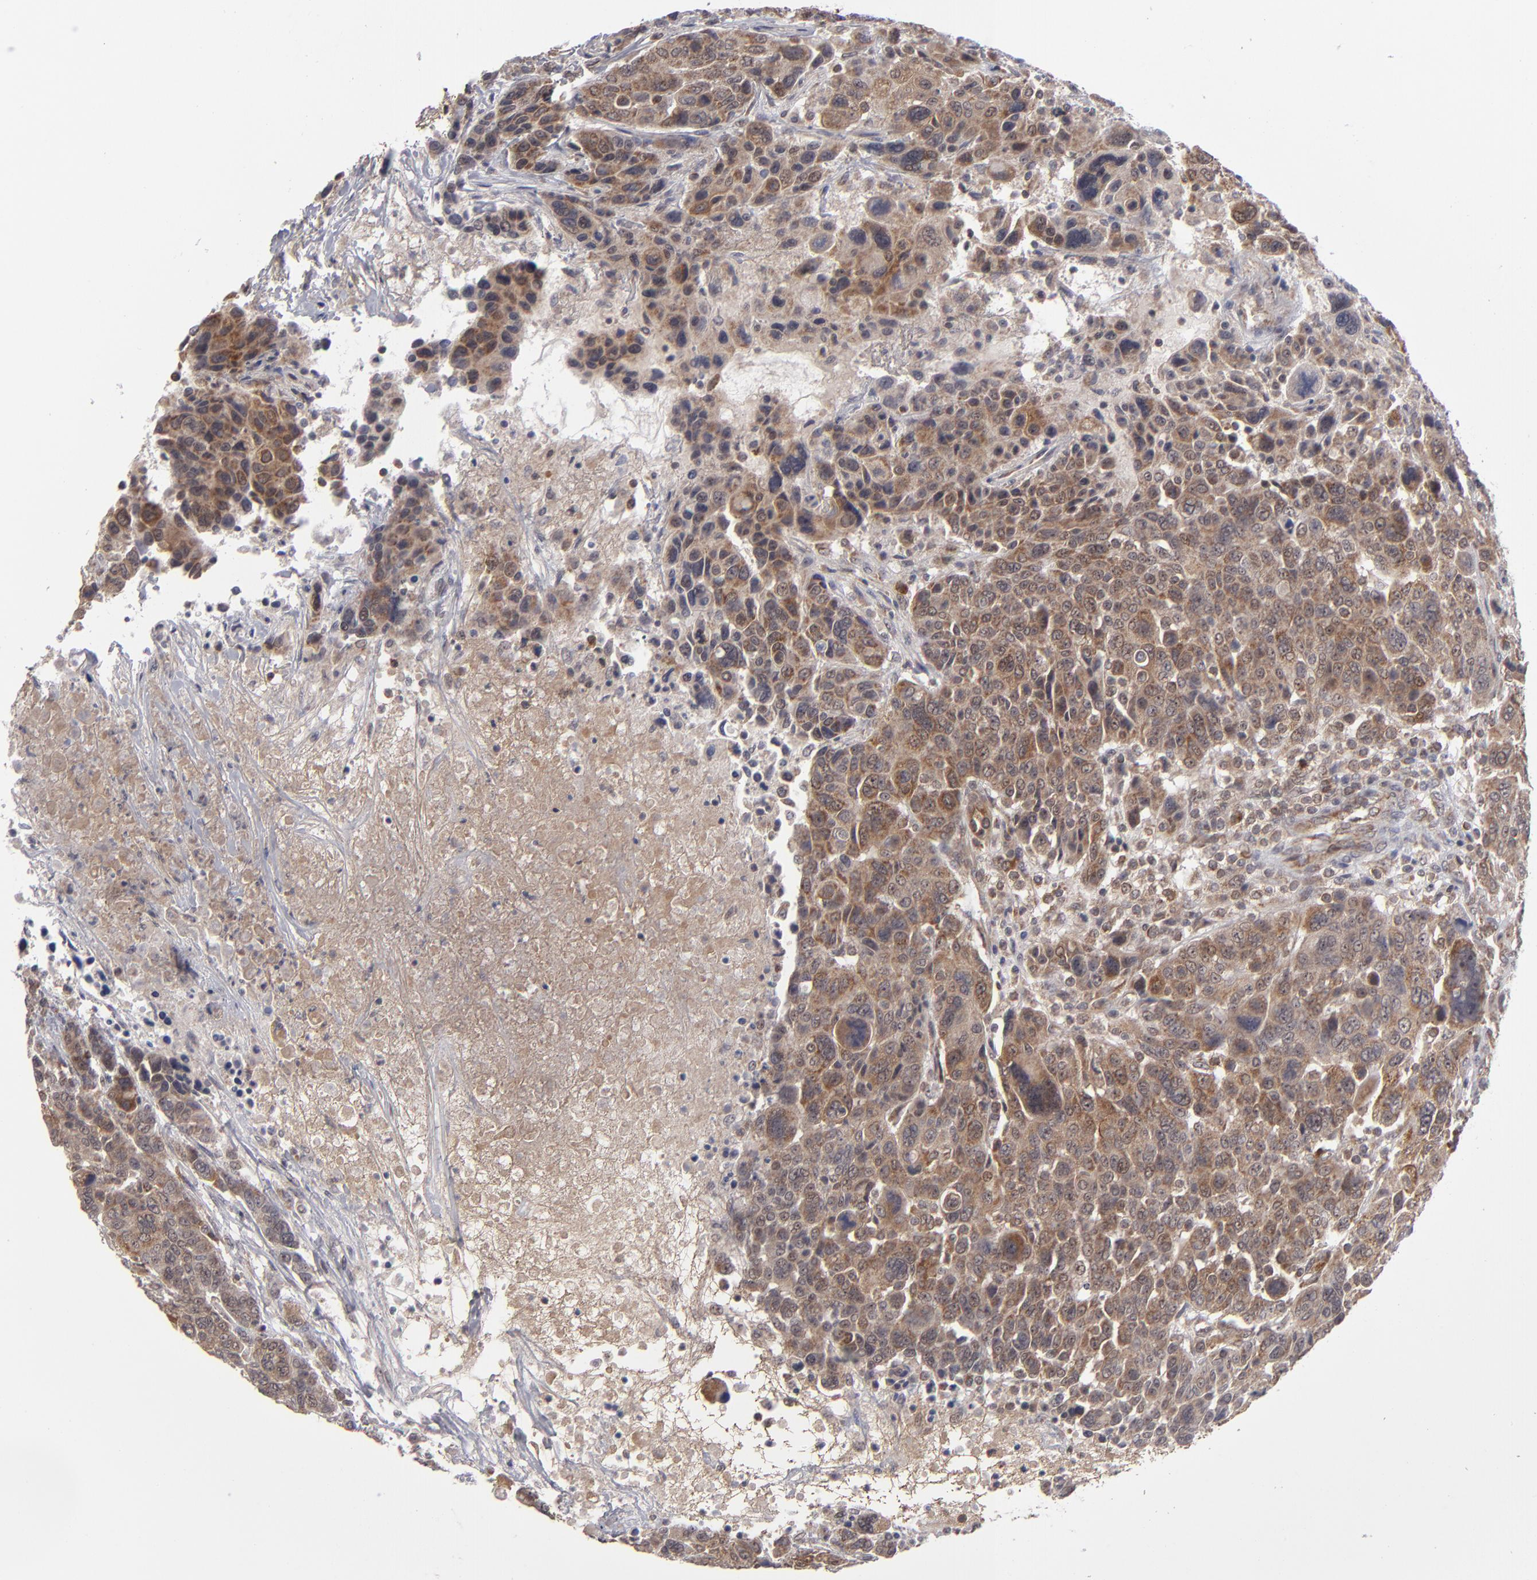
{"staining": {"intensity": "moderate", "quantity": ">75%", "location": "cytoplasmic/membranous"}, "tissue": "breast cancer", "cell_type": "Tumor cells", "image_type": "cancer", "snomed": [{"axis": "morphology", "description": "Duct carcinoma"}, {"axis": "topography", "description": "Breast"}], "caption": "Invasive ductal carcinoma (breast) stained with a brown dye exhibits moderate cytoplasmic/membranous positive expression in about >75% of tumor cells.", "gene": "GLCCI1", "patient": {"sex": "female", "age": 37}}